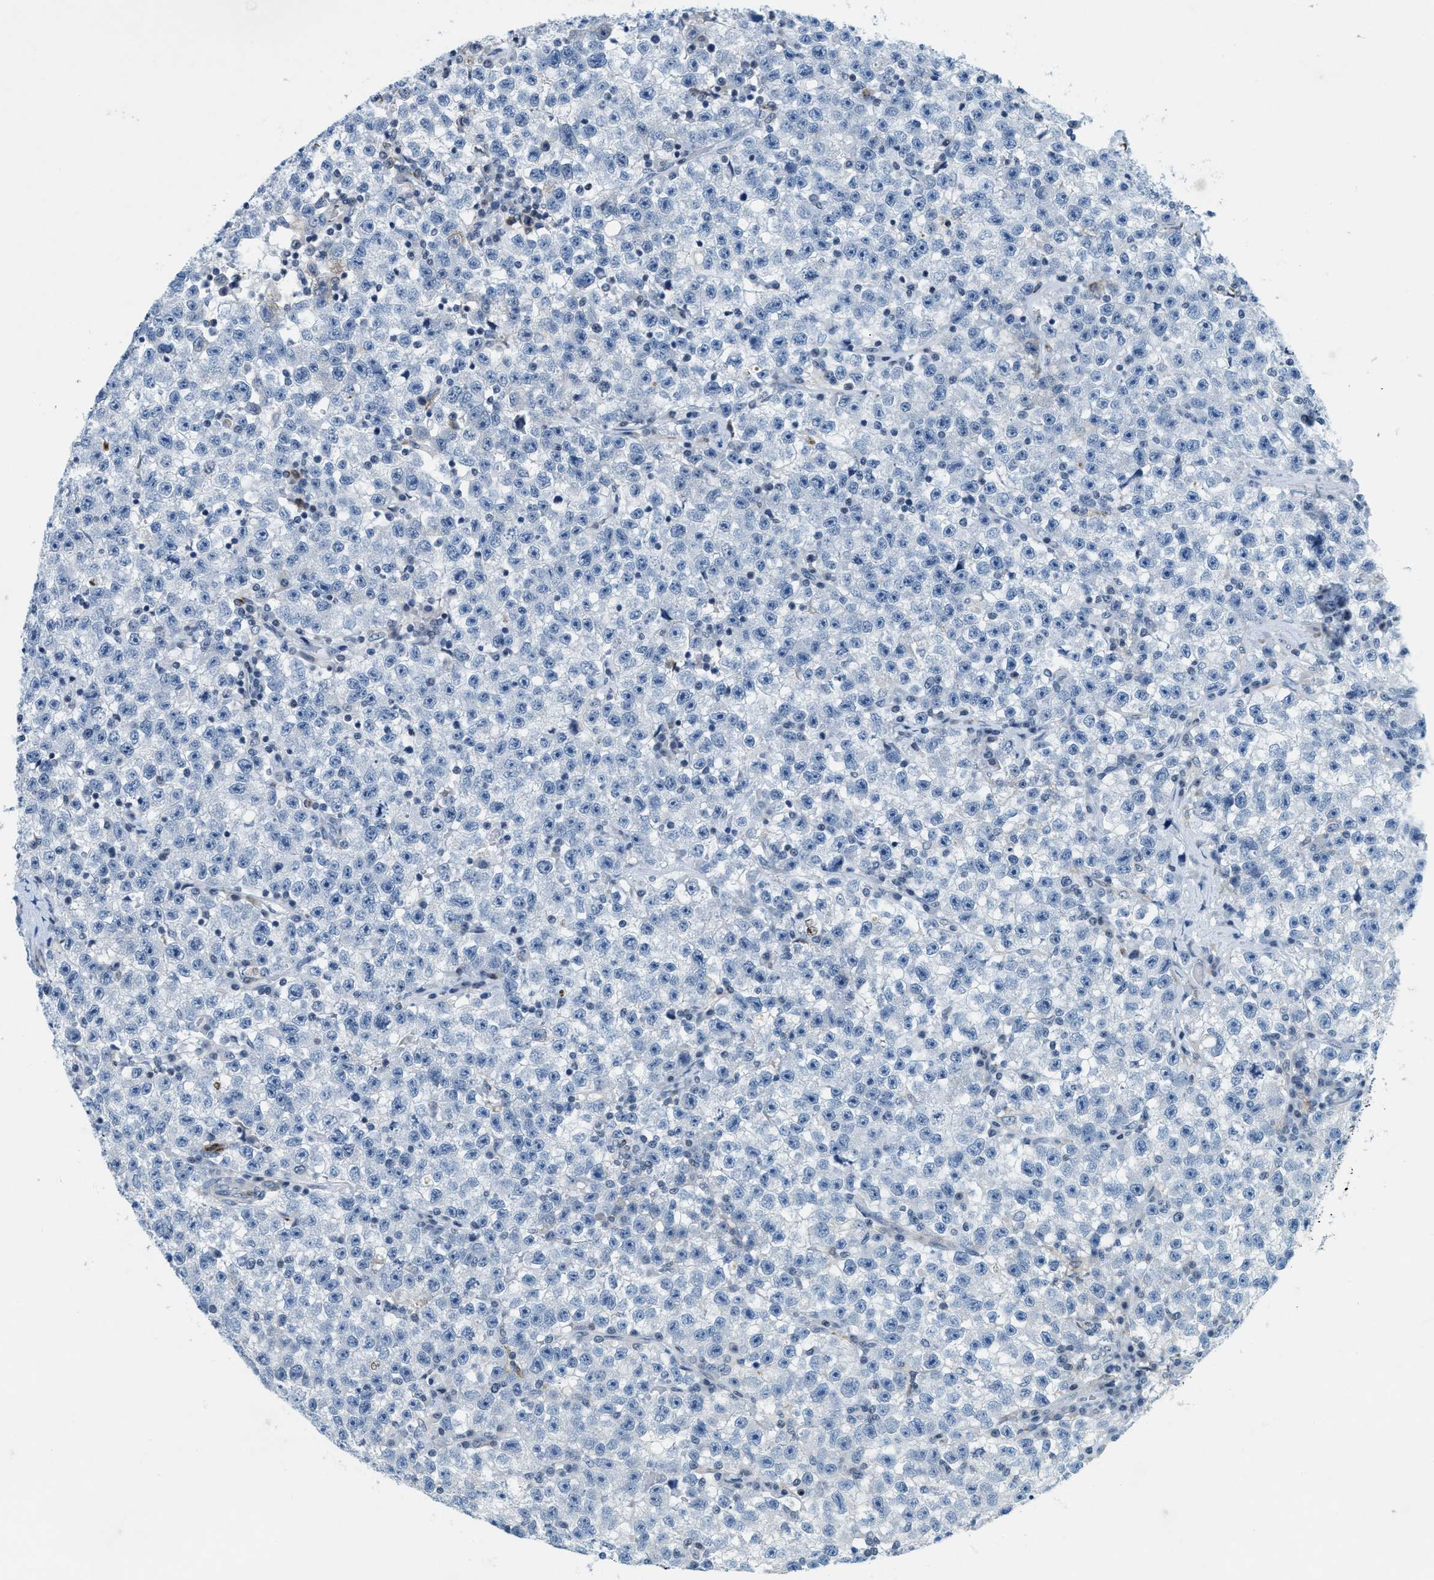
{"staining": {"intensity": "negative", "quantity": "none", "location": "none"}, "tissue": "testis cancer", "cell_type": "Tumor cells", "image_type": "cancer", "snomed": [{"axis": "morphology", "description": "Seminoma, NOS"}, {"axis": "topography", "description": "Testis"}], "caption": "A histopathology image of testis cancer stained for a protein demonstrates no brown staining in tumor cells.", "gene": "UVRAG", "patient": {"sex": "male", "age": 22}}